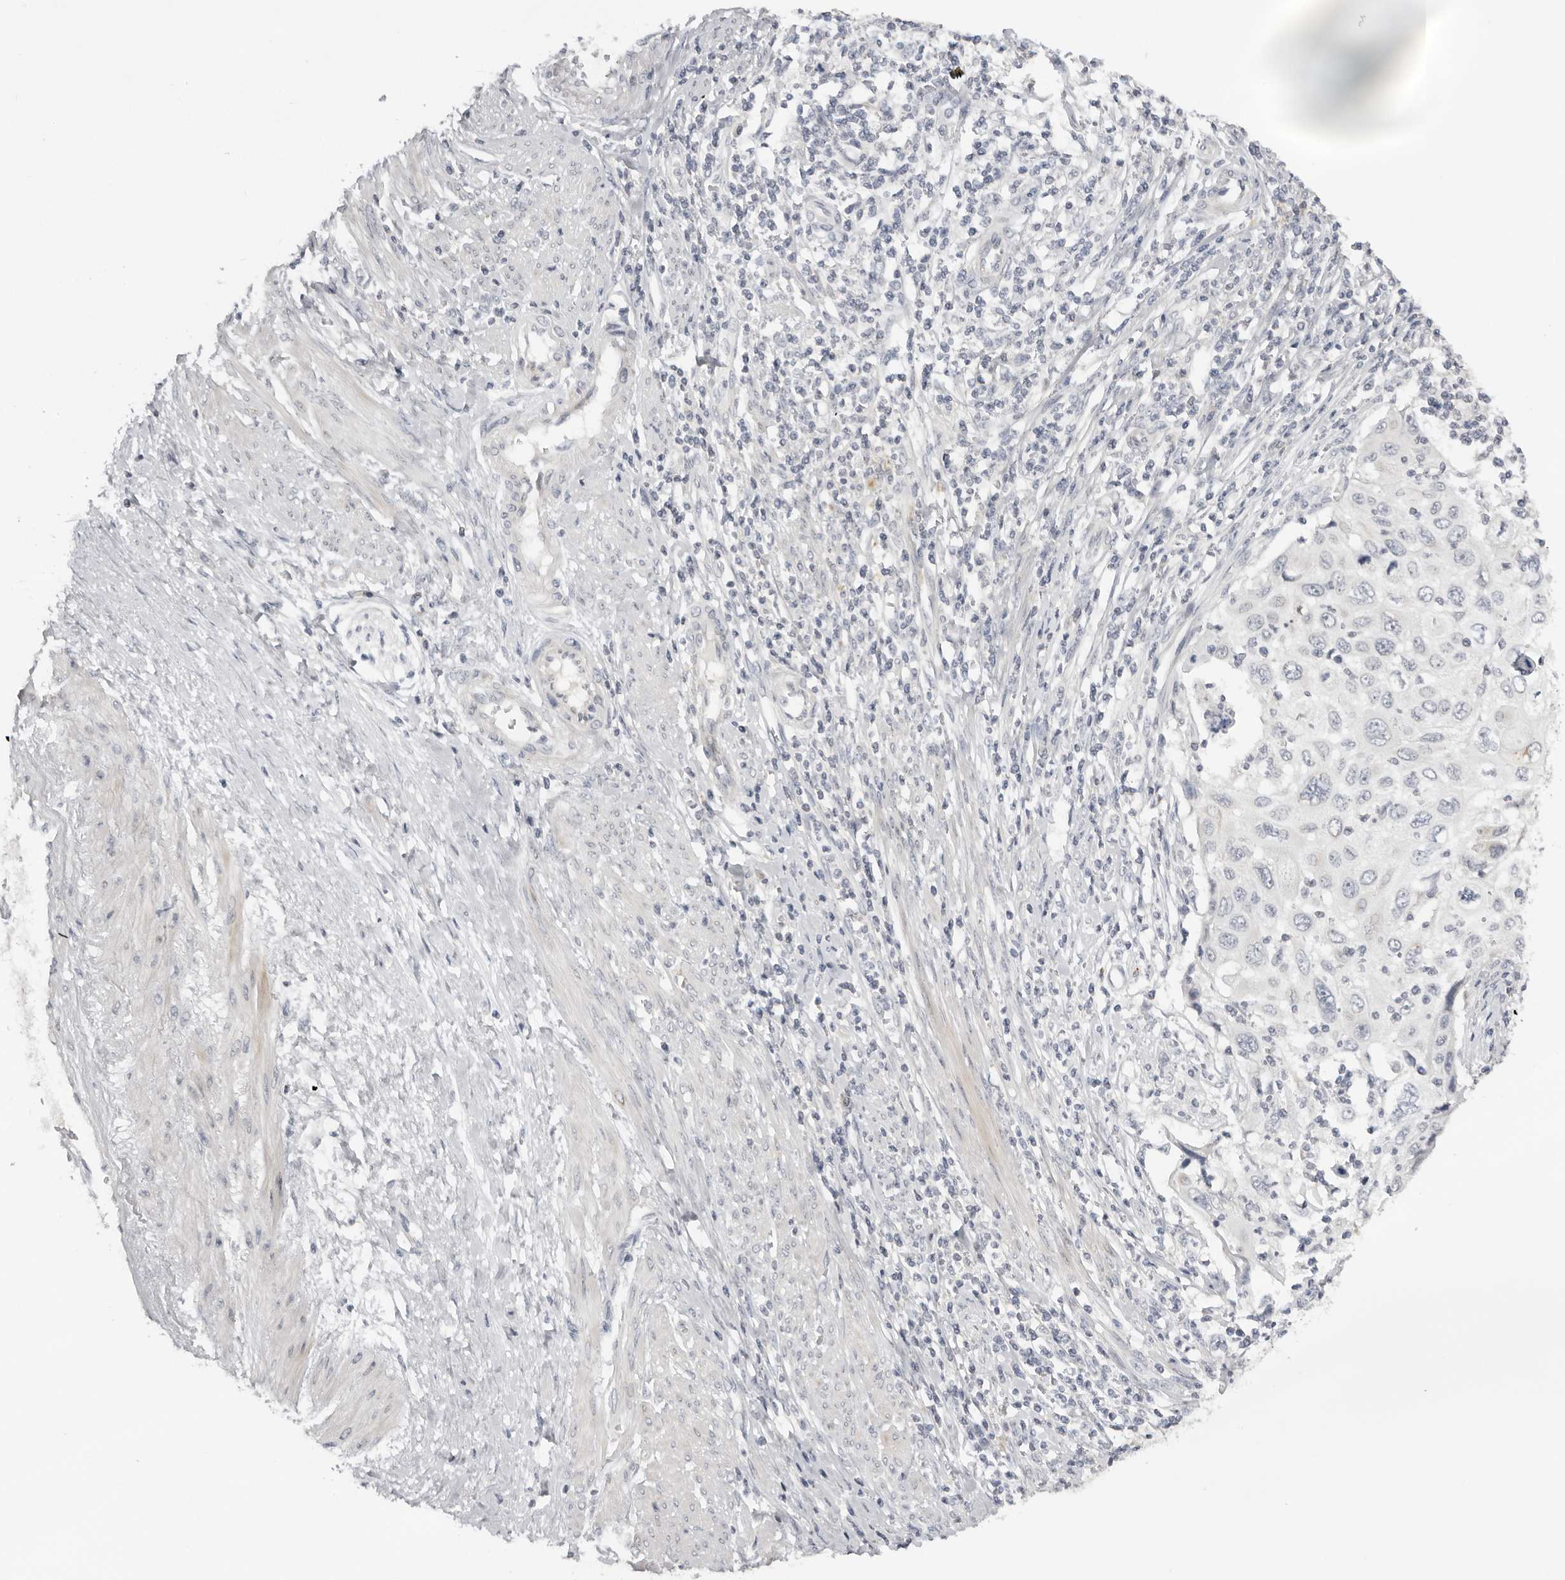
{"staining": {"intensity": "negative", "quantity": "none", "location": "none"}, "tissue": "cervical cancer", "cell_type": "Tumor cells", "image_type": "cancer", "snomed": [{"axis": "morphology", "description": "Squamous cell carcinoma, NOS"}, {"axis": "topography", "description": "Cervix"}], "caption": "Immunohistochemistry photomicrograph of human cervical cancer (squamous cell carcinoma) stained for a protein (brown), which exhibits no staining in tumor cells. (DAB (3,3'-diaminobenzidine) immunohistochemistry, high magnification).", "gene": "ACP6", "patient": {"sex": "female", "age": 70}}